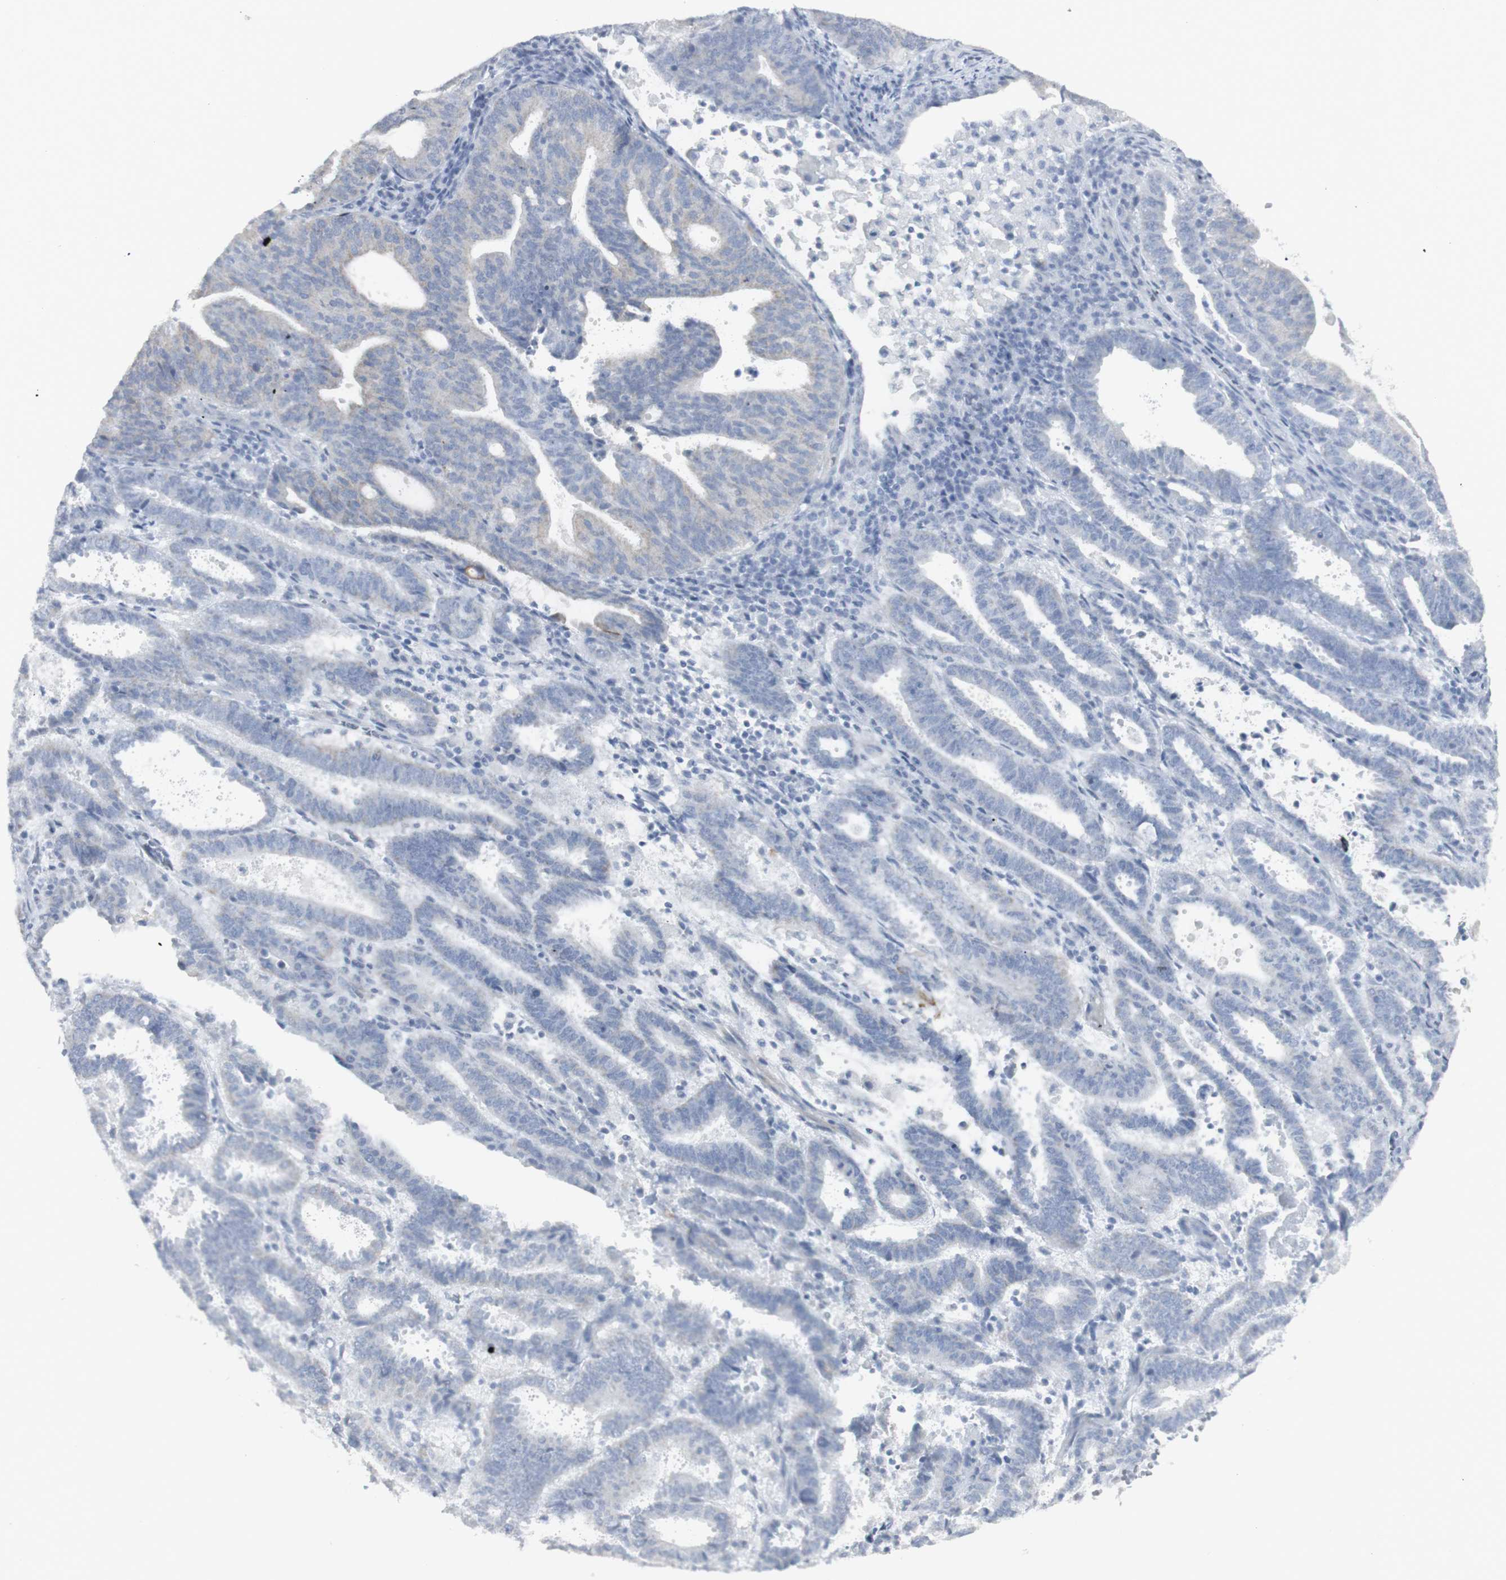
{"staining": {"intensity": "negative", "quantity": "none", "location": "none"}, "tissue": "endometrial cancer", "cell_type": "Tumor cells", "image_type": "cancer", "snomed": [{"axis": "morphology", "description": "Adenocarcinoma, NOS"}, {"axis": "topography", "description": "Uterus"}], "caption": "Immunohistochemical staining of adenocarcinoma (endometrial) exhibits no significant staining in tumor cells.", "gene": "ENSG00000198211", "patient": {"sex": "female", "age": 83}}